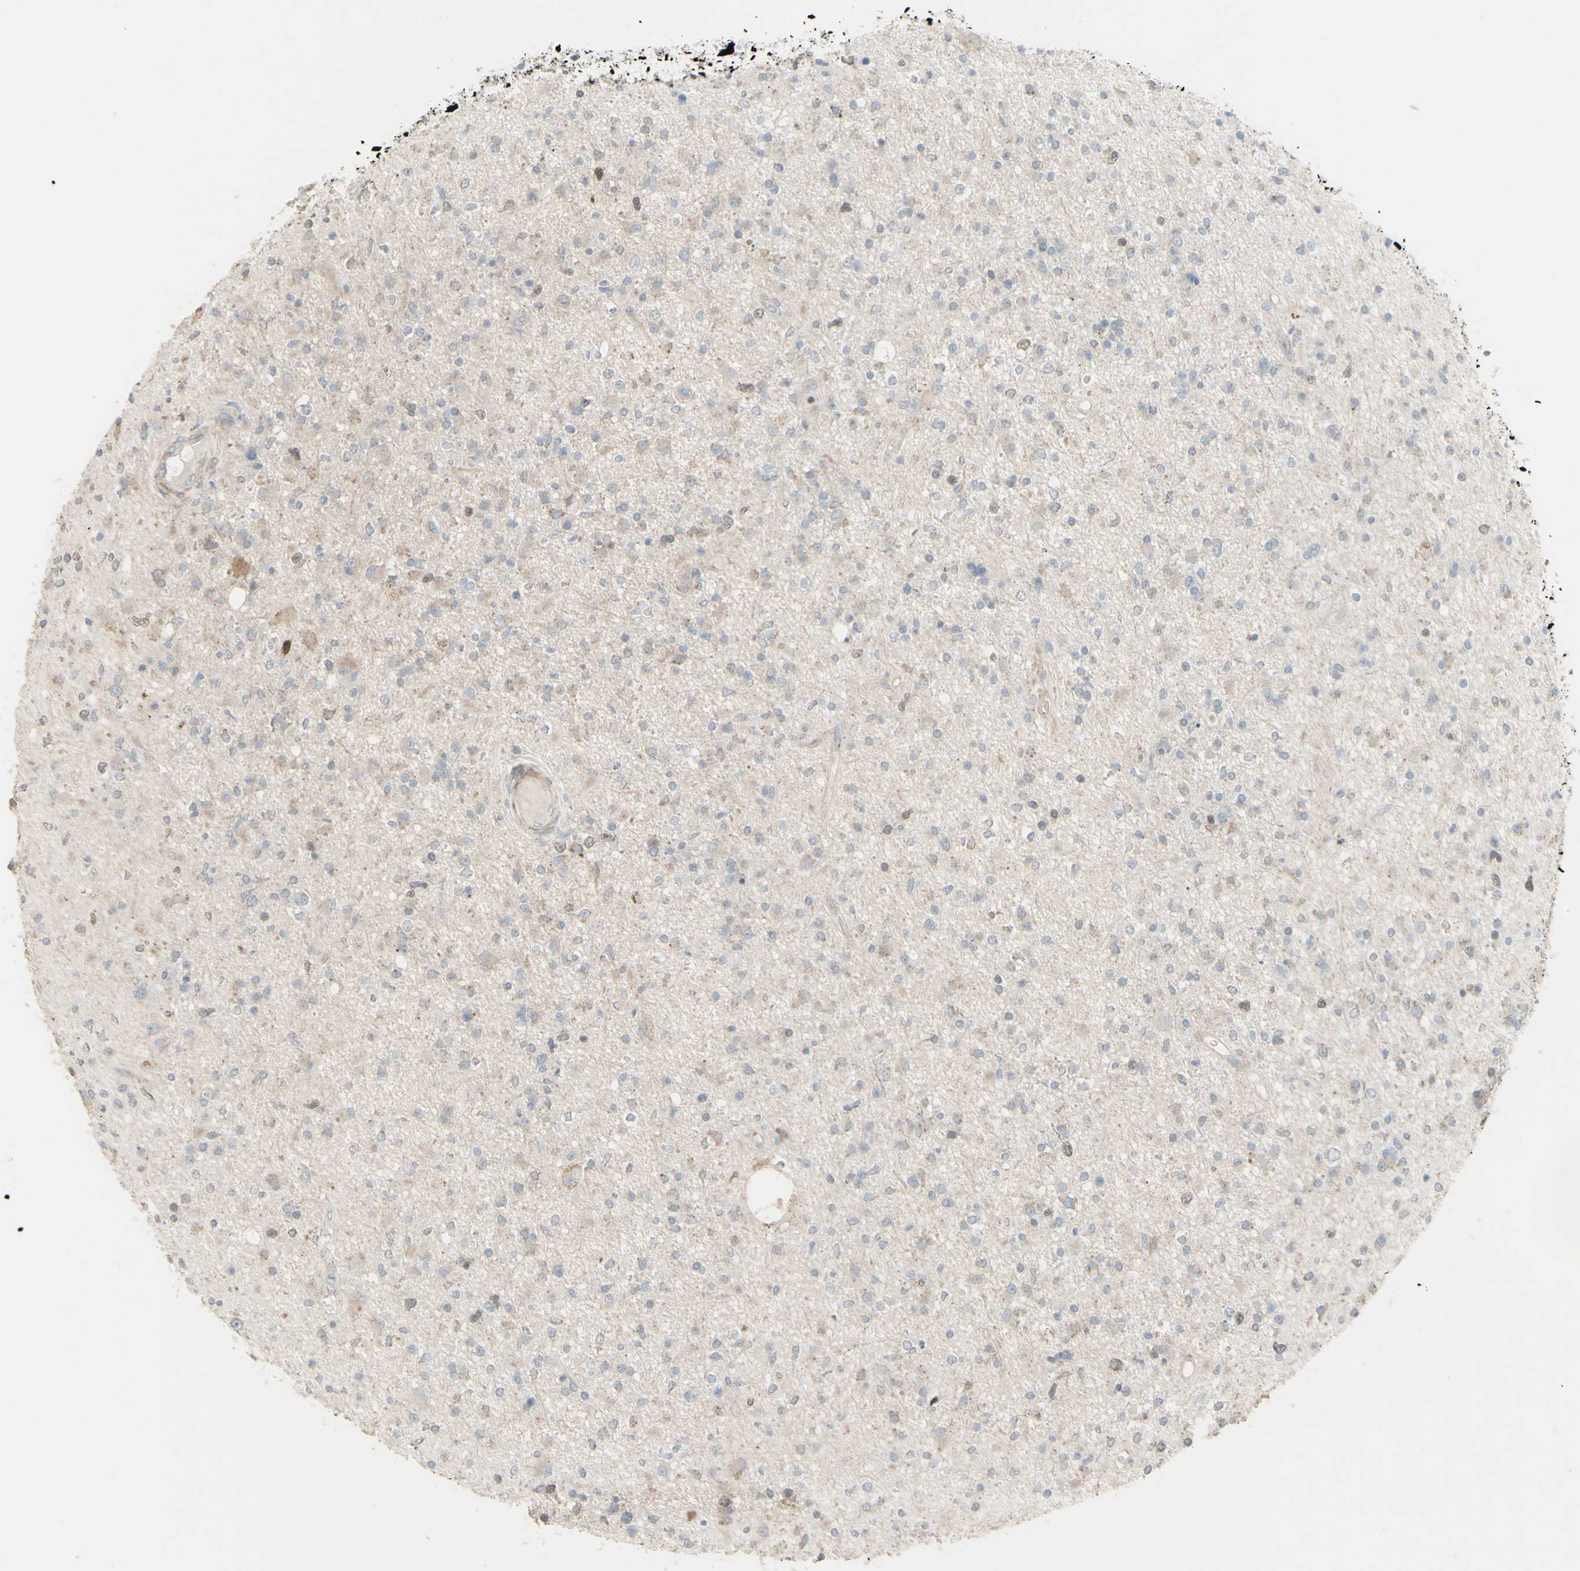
{"staining": {"intensity": "weak", "quantity": "<25%", "location": "cytoplasmic/membranous"}, "tissue": "glioma", "cell_type": "Tumor cells", "image_type": "cancer", "snomed": [{"axis": "morphology", "description": "Glioma, malignant, High grade"}, {"axis": "topography", "description": "Brain"}], "caption": "The IHC photomicrograph has no significant positivity in tumor cells of malignant glioma (high-grade) tissue.", "gene": "GMNN", "patient": {"sex": "male", "age": 33}}